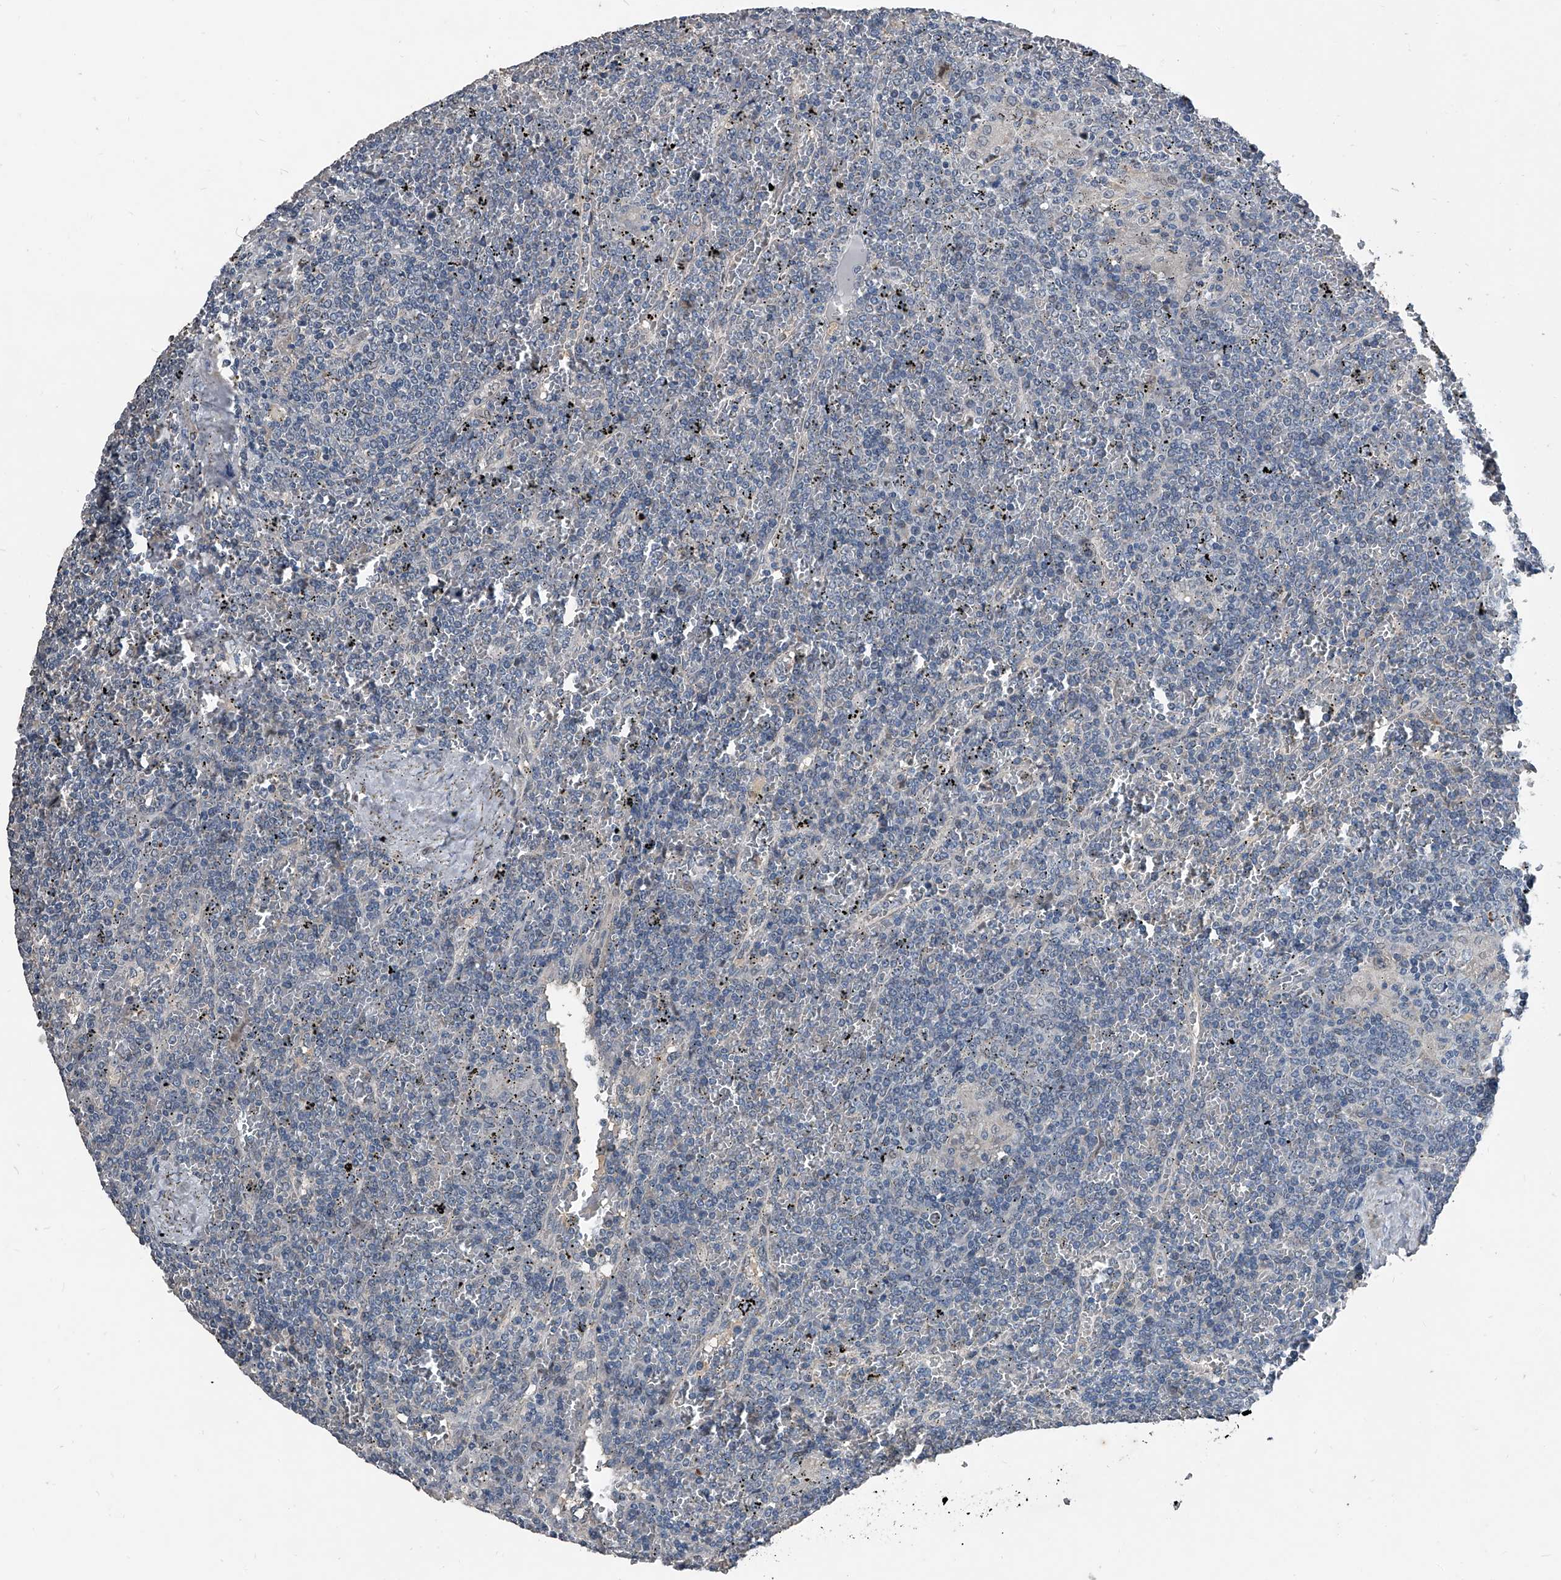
{"staining": {"intensity": "negative", "quantity": "none", "location": "none"}, "tissue": "lymphoma", "cell_type": "Tumor cells", "image_type": "cancer", "snomed": [{"axis": "morphology", "description": "Malignant lymphoma, non-Hodgkin's type, Low grade"}, {"axis": "topography", "description": "Spleen"}], "caption": "Tumor cells show no significant positivity in malignant lymphoma, non-Hodgkin's type (low-grade). The staining was performed using DAB (3,3'-diaminobenzidine) to visualize the protein expression in brown, while the nuclei were stained in blue with hematoxylin (Magnification: 20x).", "gene": "PHACTR1", "patient": {"sex": "female", "age": 19}}